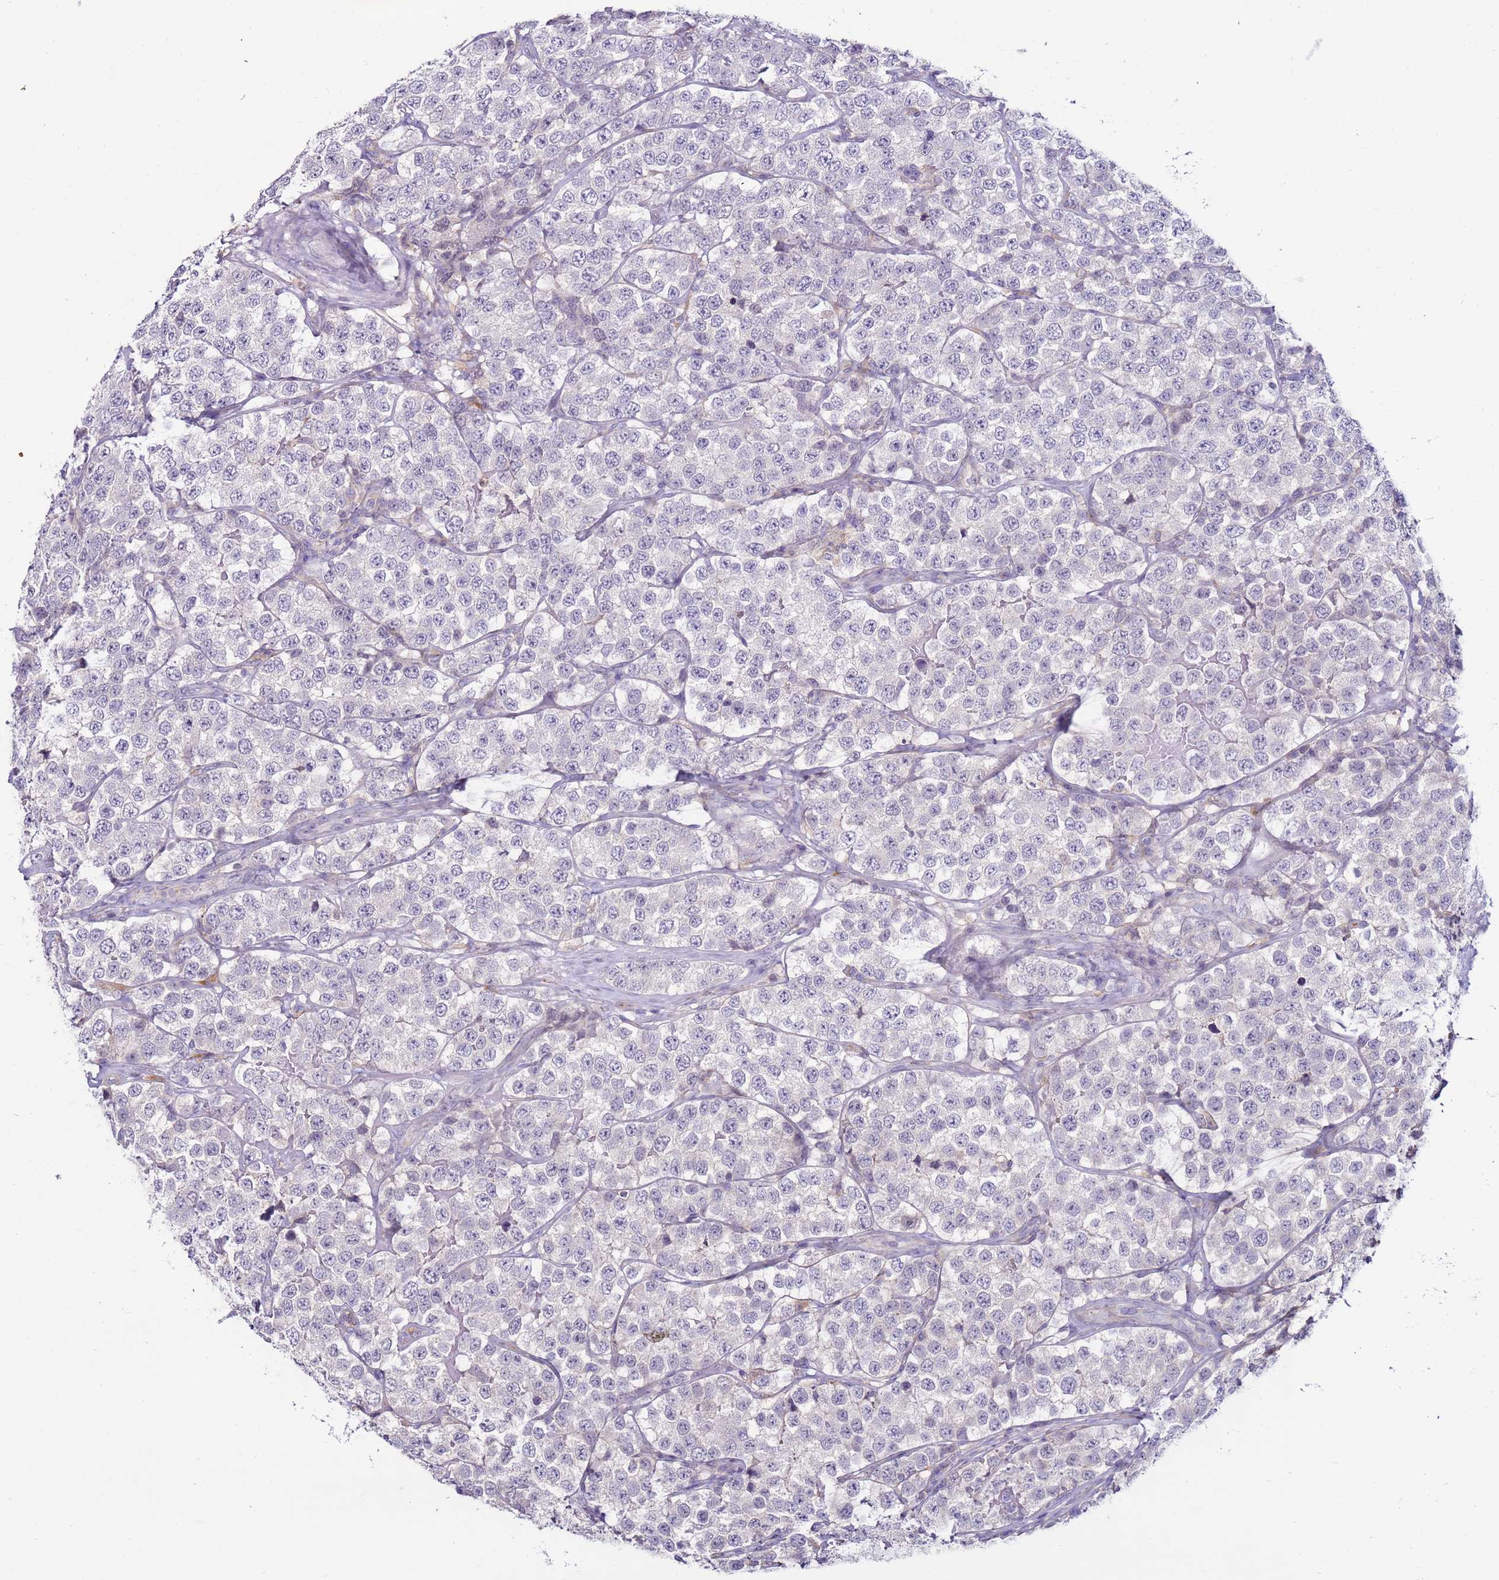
{"staining": {"intensity": "negative", "quantity": "none", "location": "none"}, "tissue": "testis cancer", "cell_type": "Tumor cells", "image_type": "cancer", "snomed": [{"axis": "morphology", "description": "Seminoma, NOS"}, {"axis": "topography", "description": "Testis"}], "caption": "Image shows no protein staining in tumor cells of testis cancer tissue.", "gene": "CLEC4M", "patient": {"sex": "male", "age": 34}}